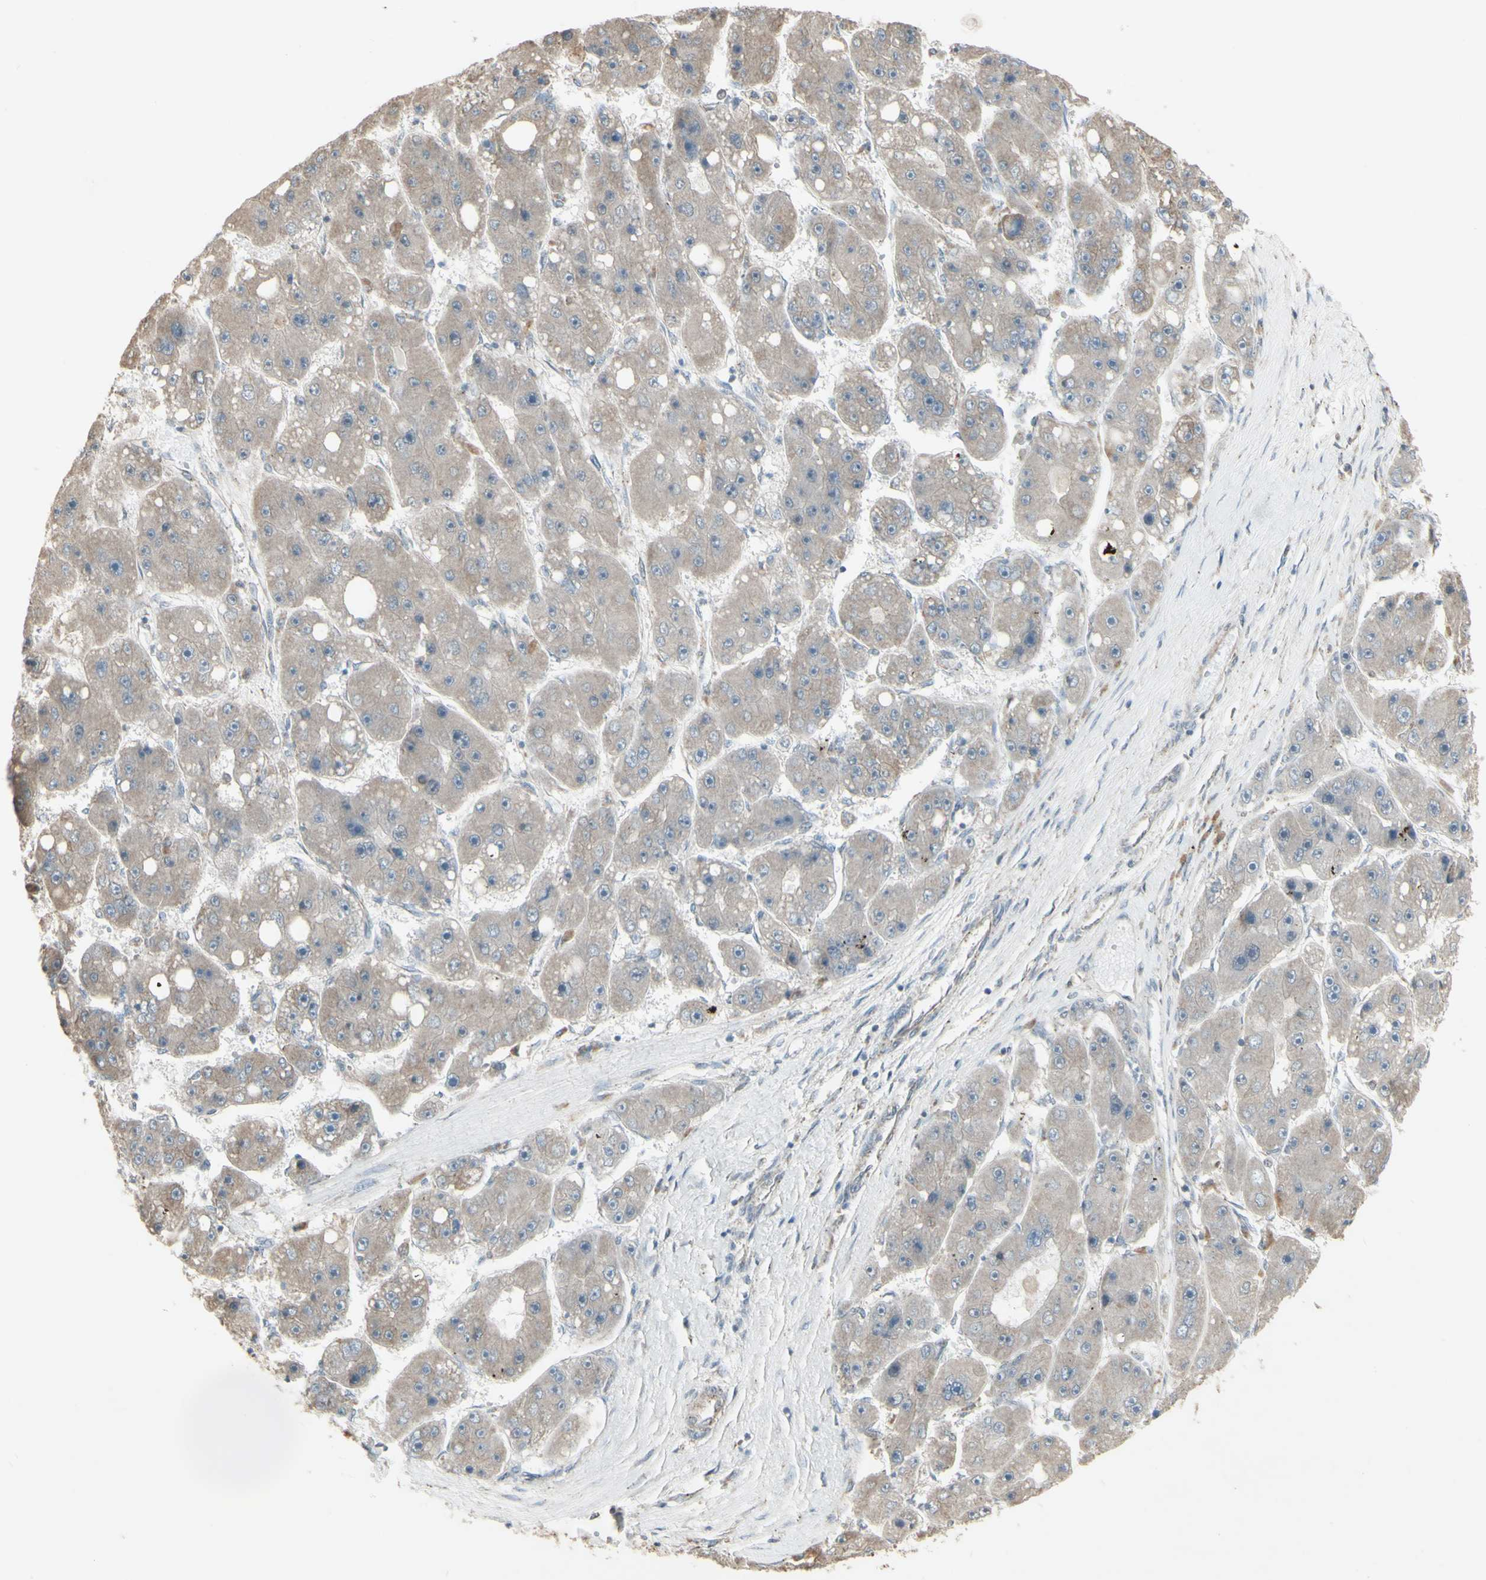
{"staining": {"intensity": "weak", "quantity": ">75%", "location": "cytoplasmic/membranous"}, "tissue": "liver cancer", "cell_type": "Tumor cells", "image_type": "cancer", "snomed": [{"axis": "morphology", "description": "Carcinoma, Hepatocellular, NOS"}, {"axis": "topography", "description": "Liver"}], "caption": "This micrograph reveals liver cancer stained with immunohistochemistry (IHC) to label a protein in brown. The cytoplasmic/membranous of tumor cells show weak positivity for the protein. Nuclei are counter-stained blue.", "gene": "FXYD3", "patient": {"sex": "female", "age": 61}}